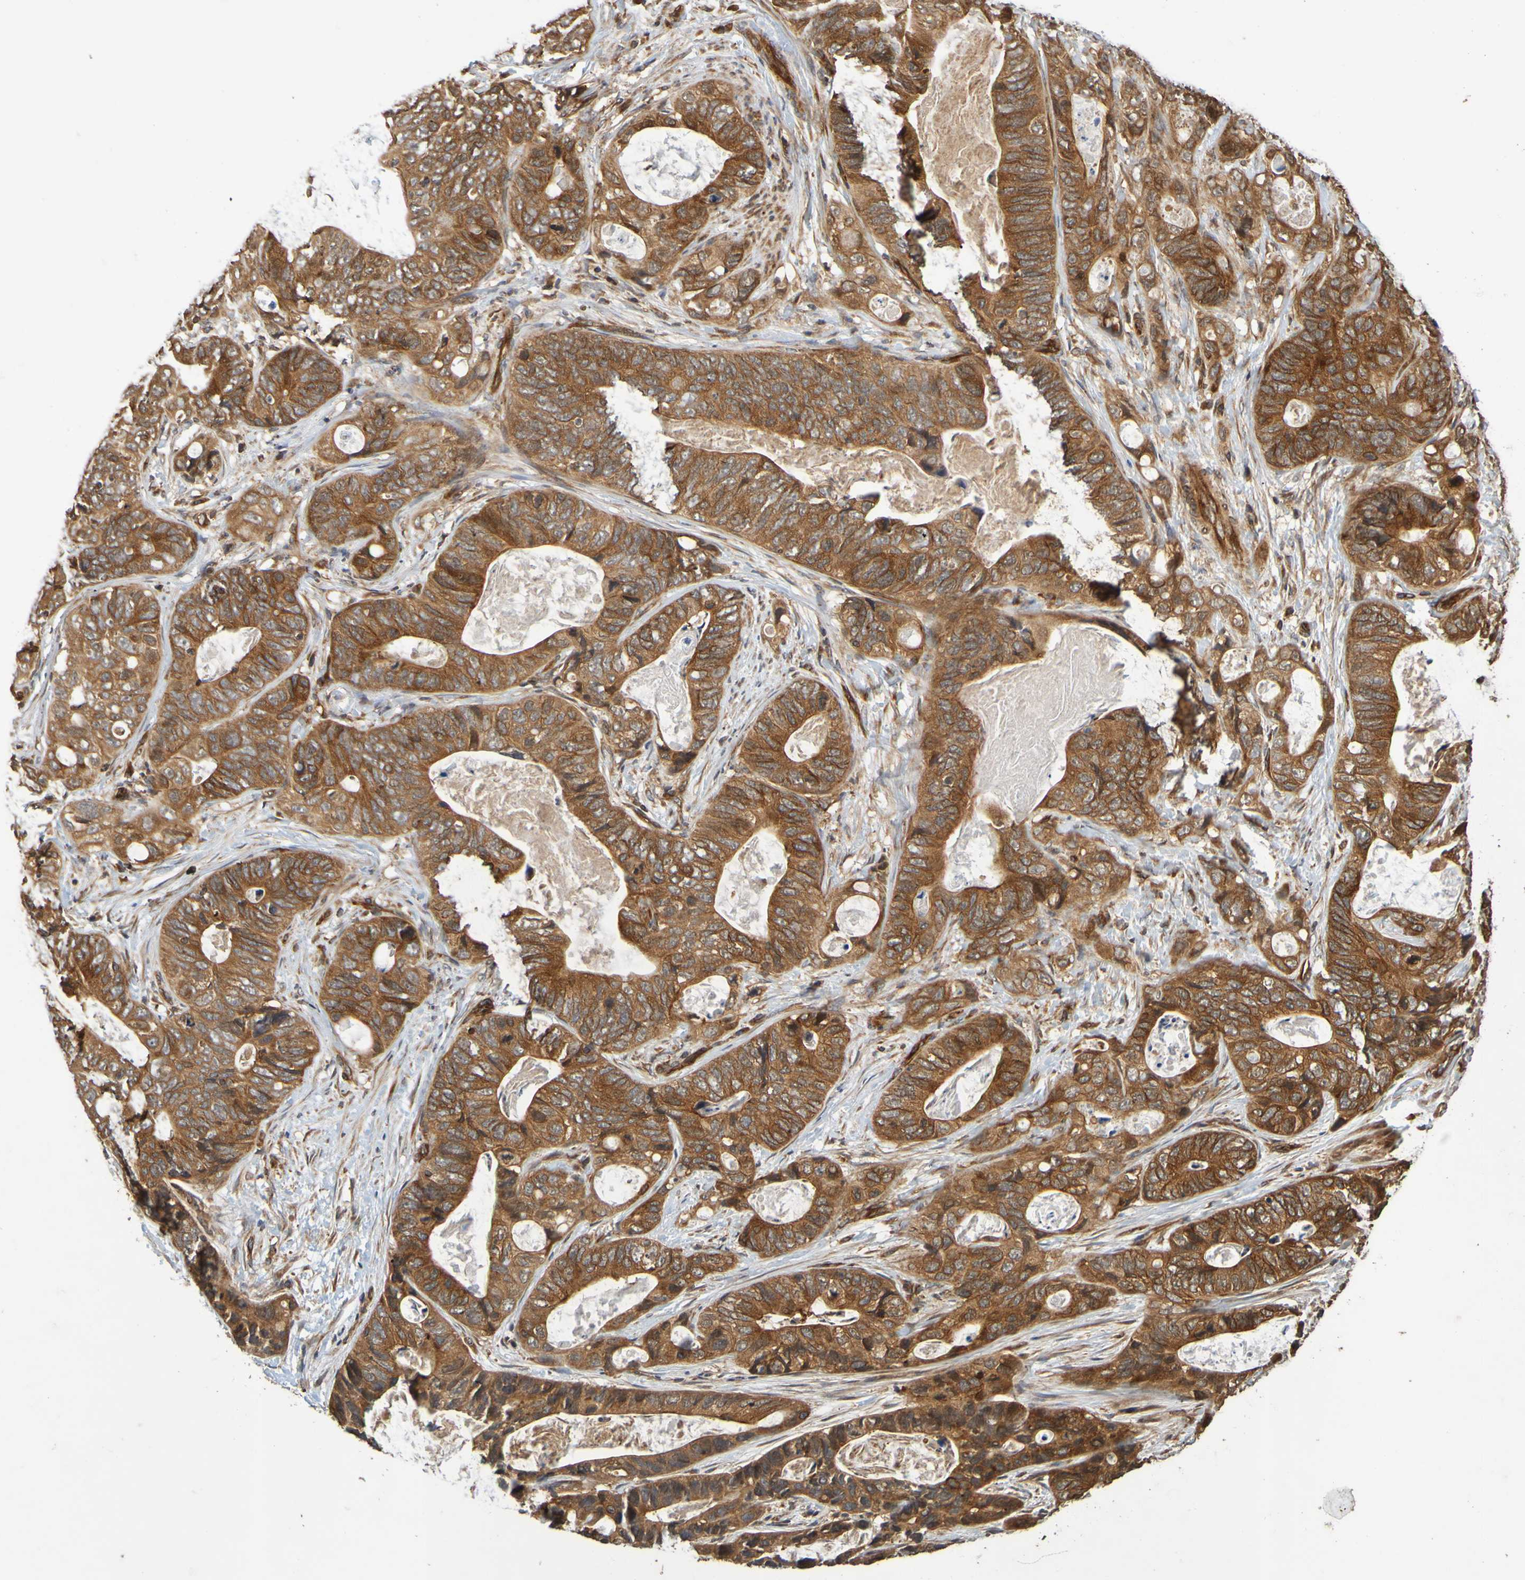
{"staining": {"intensity": "strong", "quantity": ">75%", "location": "cytoplasmic/membranous"}, "tissue": "stomach cancer", "cell_type": "Tumor cells", "image_type": "cancer", "snomed": [{"axis": "morphology", "description": "Adenocarcinoma, NOS"}, {"axis": "topography", "description": "Stomach"}], "caption": "Protein staining of stomach adenocarcinoma tissue reveals strong cytoplasmic/membranous expression in about >75% of tumor cells.", "gene": "OCRL", "patient": {"sex": "female", "age": 89}}